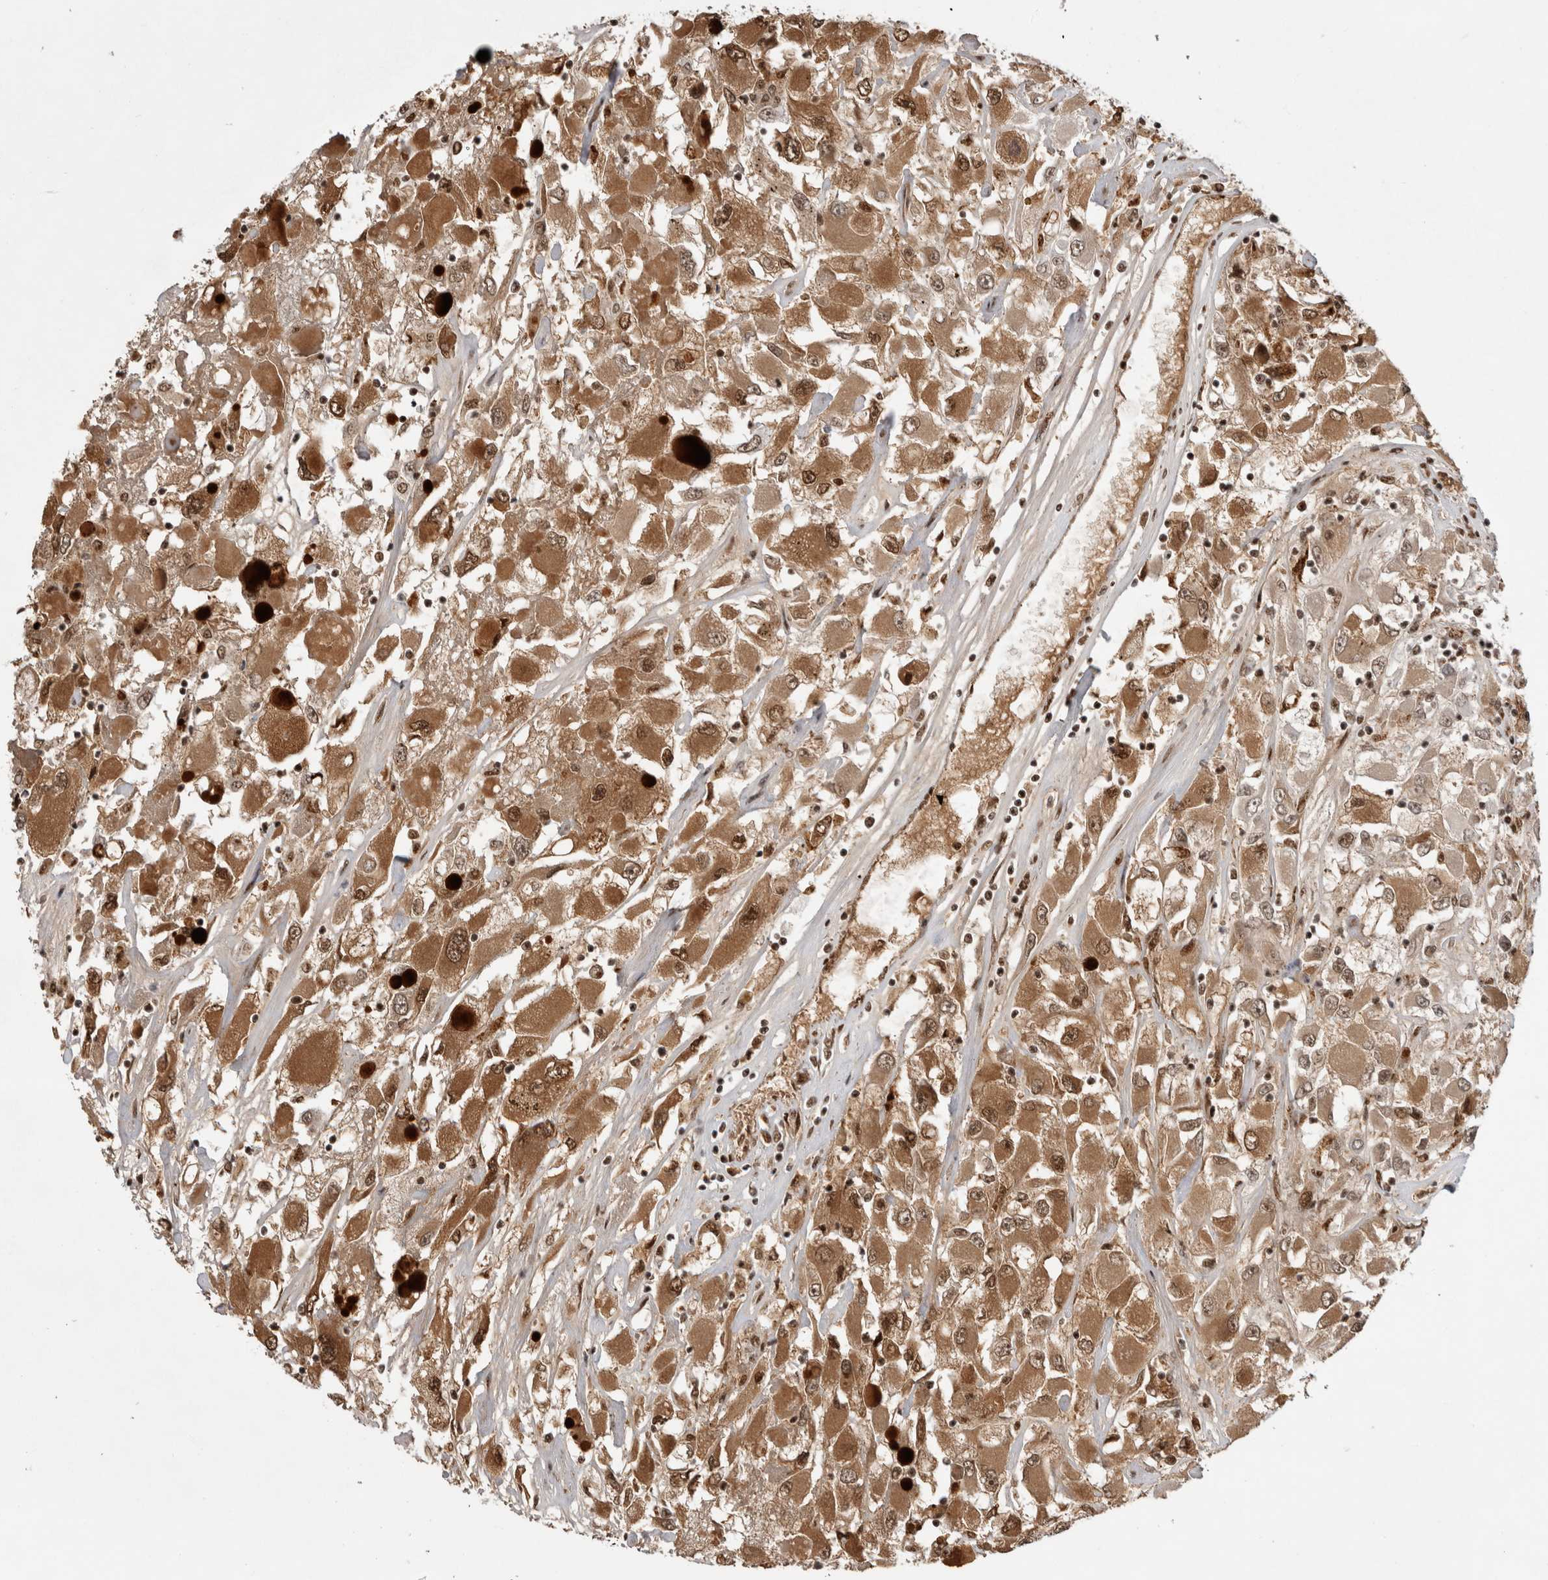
{"staining": {"intensity": "moderate", "quantity": ">75%", "location": "cytoplasmic/membranous,nuclear"}, "tissue": "renal cancer", "cell_type": "Tumor cells", "image_type": "cancer", "snomed": [{"axis": "morphology", "description": "Adenocarcinoma, NOS"}, {"axis": "topography", "description": "Kidney"}], "caption": "This histopathology image reveals renal cancer (adenocarcinoma) stained with IHC to label a protein in brown. The cytoplasmic/membranous and nuclear of tumor cells show moderate positivity for the protein. Nuclei are counter-stained blue.", "gene": "EYA2", "patient": {"sex": "female", "age": 52}}